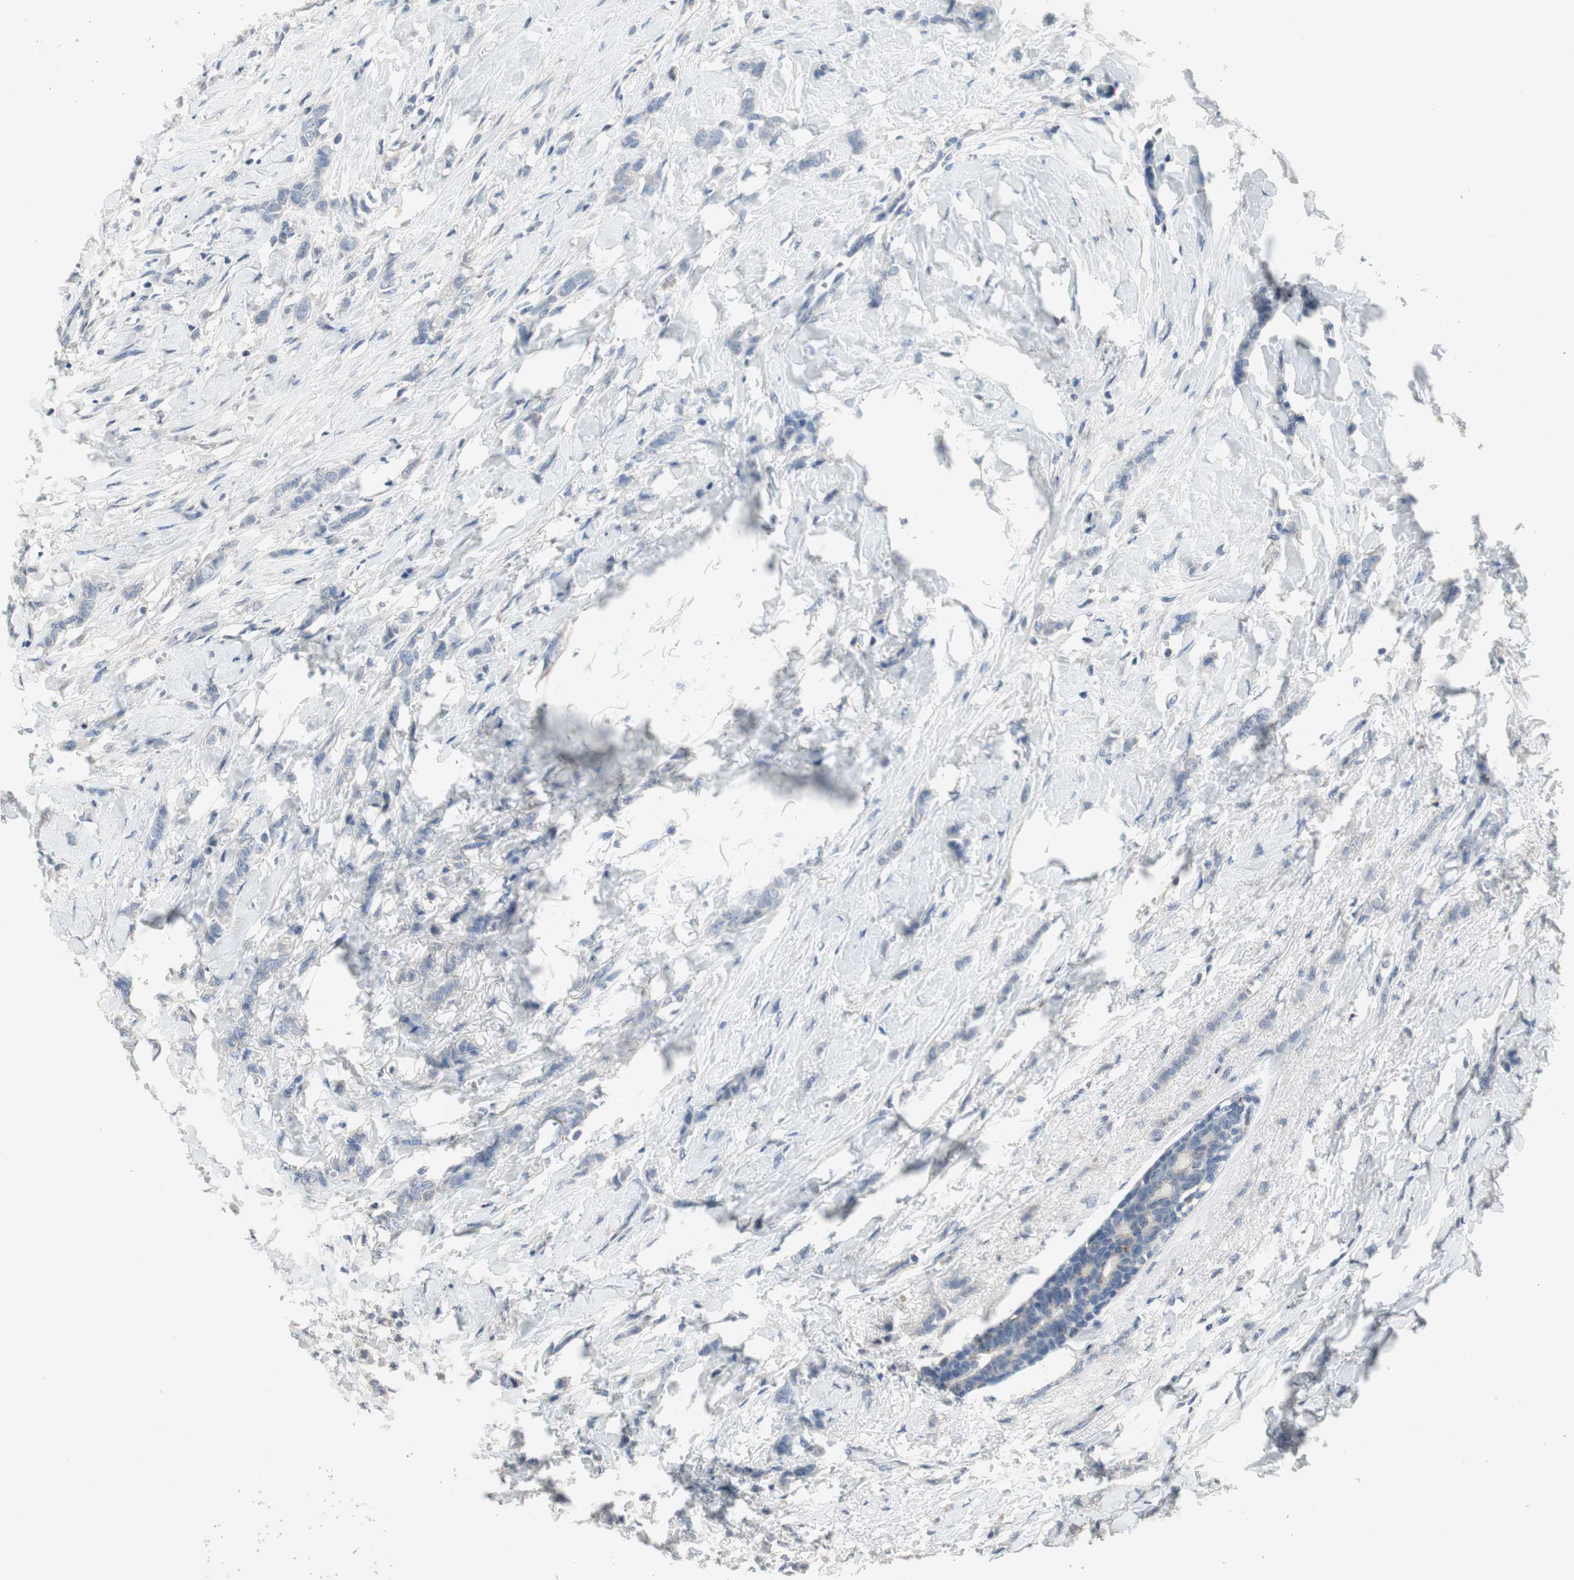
{"staining": {"intensity": "negative", "quantity": "none", "location": "none"}, "tissue": "breast cancer", "cell_type": "Tumor cells", "image_type": "cancer", "snomed": [{"axis": "morphology", "description": "Lobular carcinoma, in situ"}, {"axis": "morphology", "description": "Lobular carcinoma"}, {"axis": "topography", "description": "Breast"}], "caption": "Immunohistochemistry (IHC) of human breast cancer demonstrates no expression in tumor cells.", "gene": "ALPL", "patient": {"sex": "female", "age": 41}}